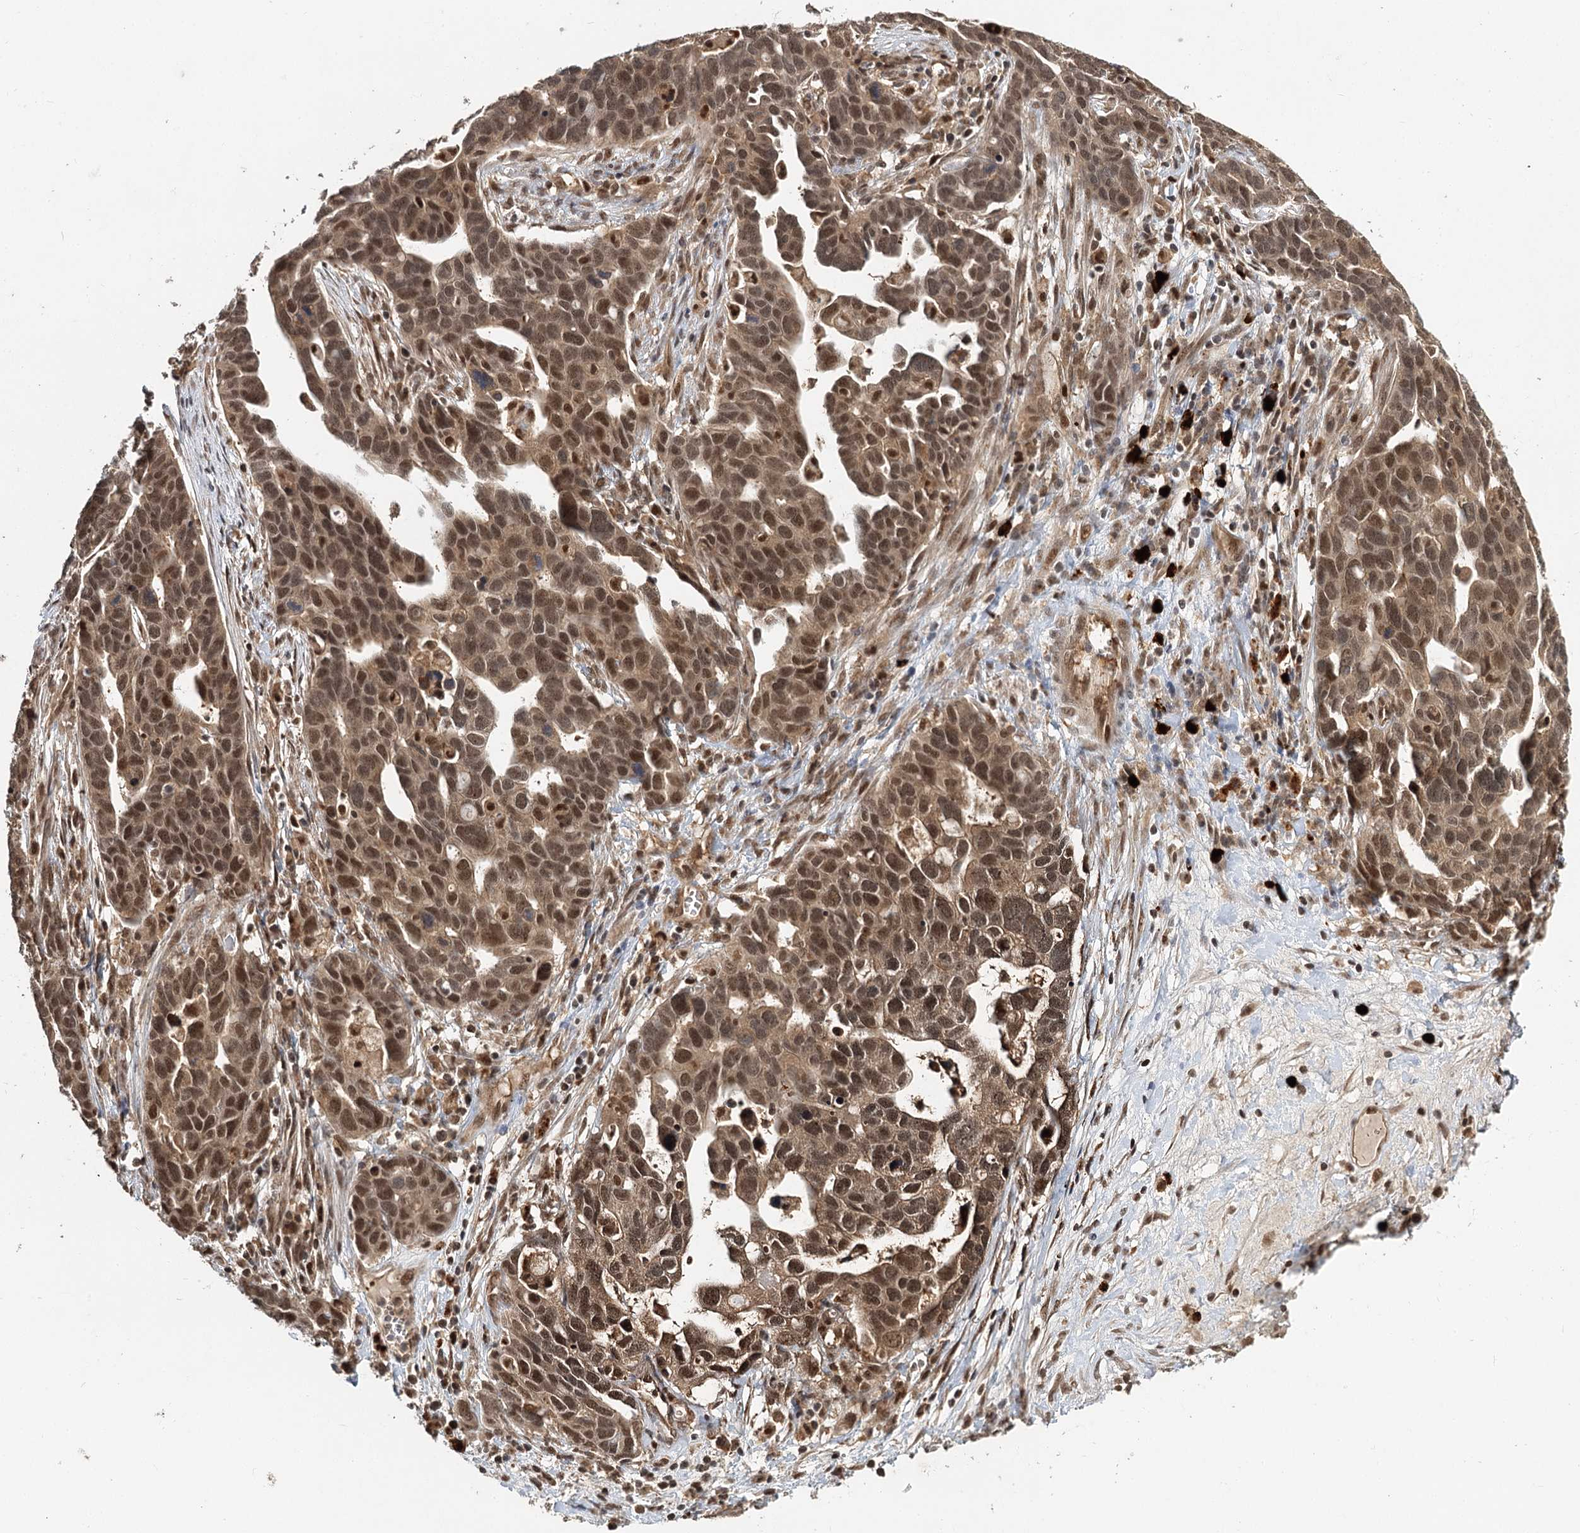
{"staining": {"intensity": "moderate", "quantity": ">75%", "location": "cytoplasmic/membranous,nuclear"}, "tissue": "ovarian cancer", "cell_type": "Tumor cells", "image_type": "cancer", "snomed": [{"axis": "morphology", "description": "Cystadenocarcinoma, serous, NOS"}, {"axis": "topography", "description": "Ovary"}], "caption": "Ovarian serous cystadenocarcinoma was stained to show a protein in brown. There is medium levels of moderate cytoplasmic/membranous and nuclear staining in about >75% of tumor cells.", "gene": "N6AMT1", "patient": {"sex": "female", "age": 54}}